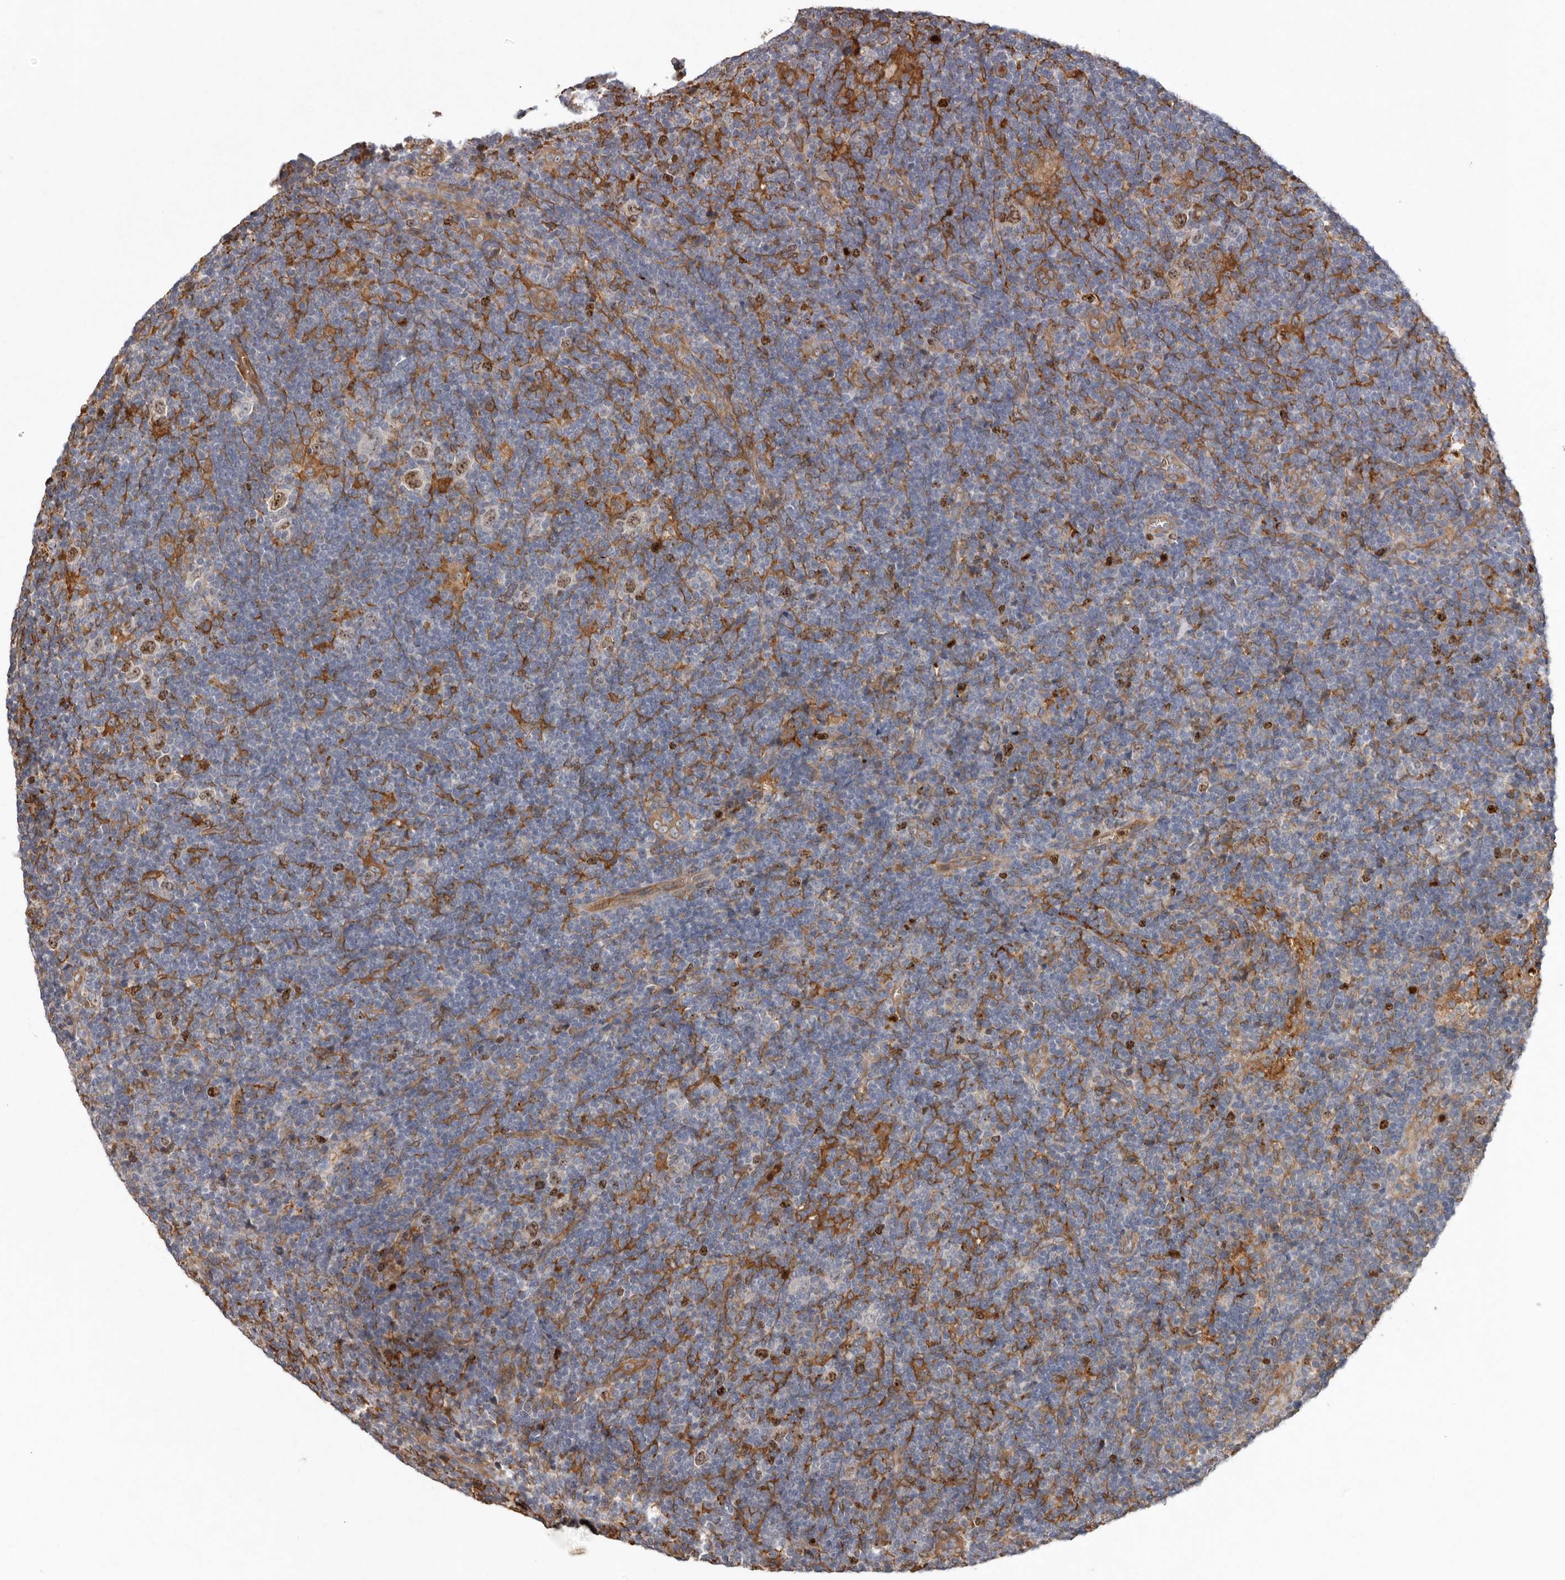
{"staining": {"intensity": "moderate", "quantity": ">75%", "location": "nuclear"}, "tissue": "lymphoma", "cell_type": "Tumor cells", "image_type": "cancer", "snomed": [{"axis": "morphology", "description": "Hodgkin's disease, NOS"}, {"axis": "topography", "description": "Lymph node"}], "caption": "Immunohistochemical staining of Hodgkin's disease reveals medium levels of moderate nuclear positivity in about >75% of tumor cells.", "gene": "CDCA8", "patient": {"sex": "female", "age": 57}}